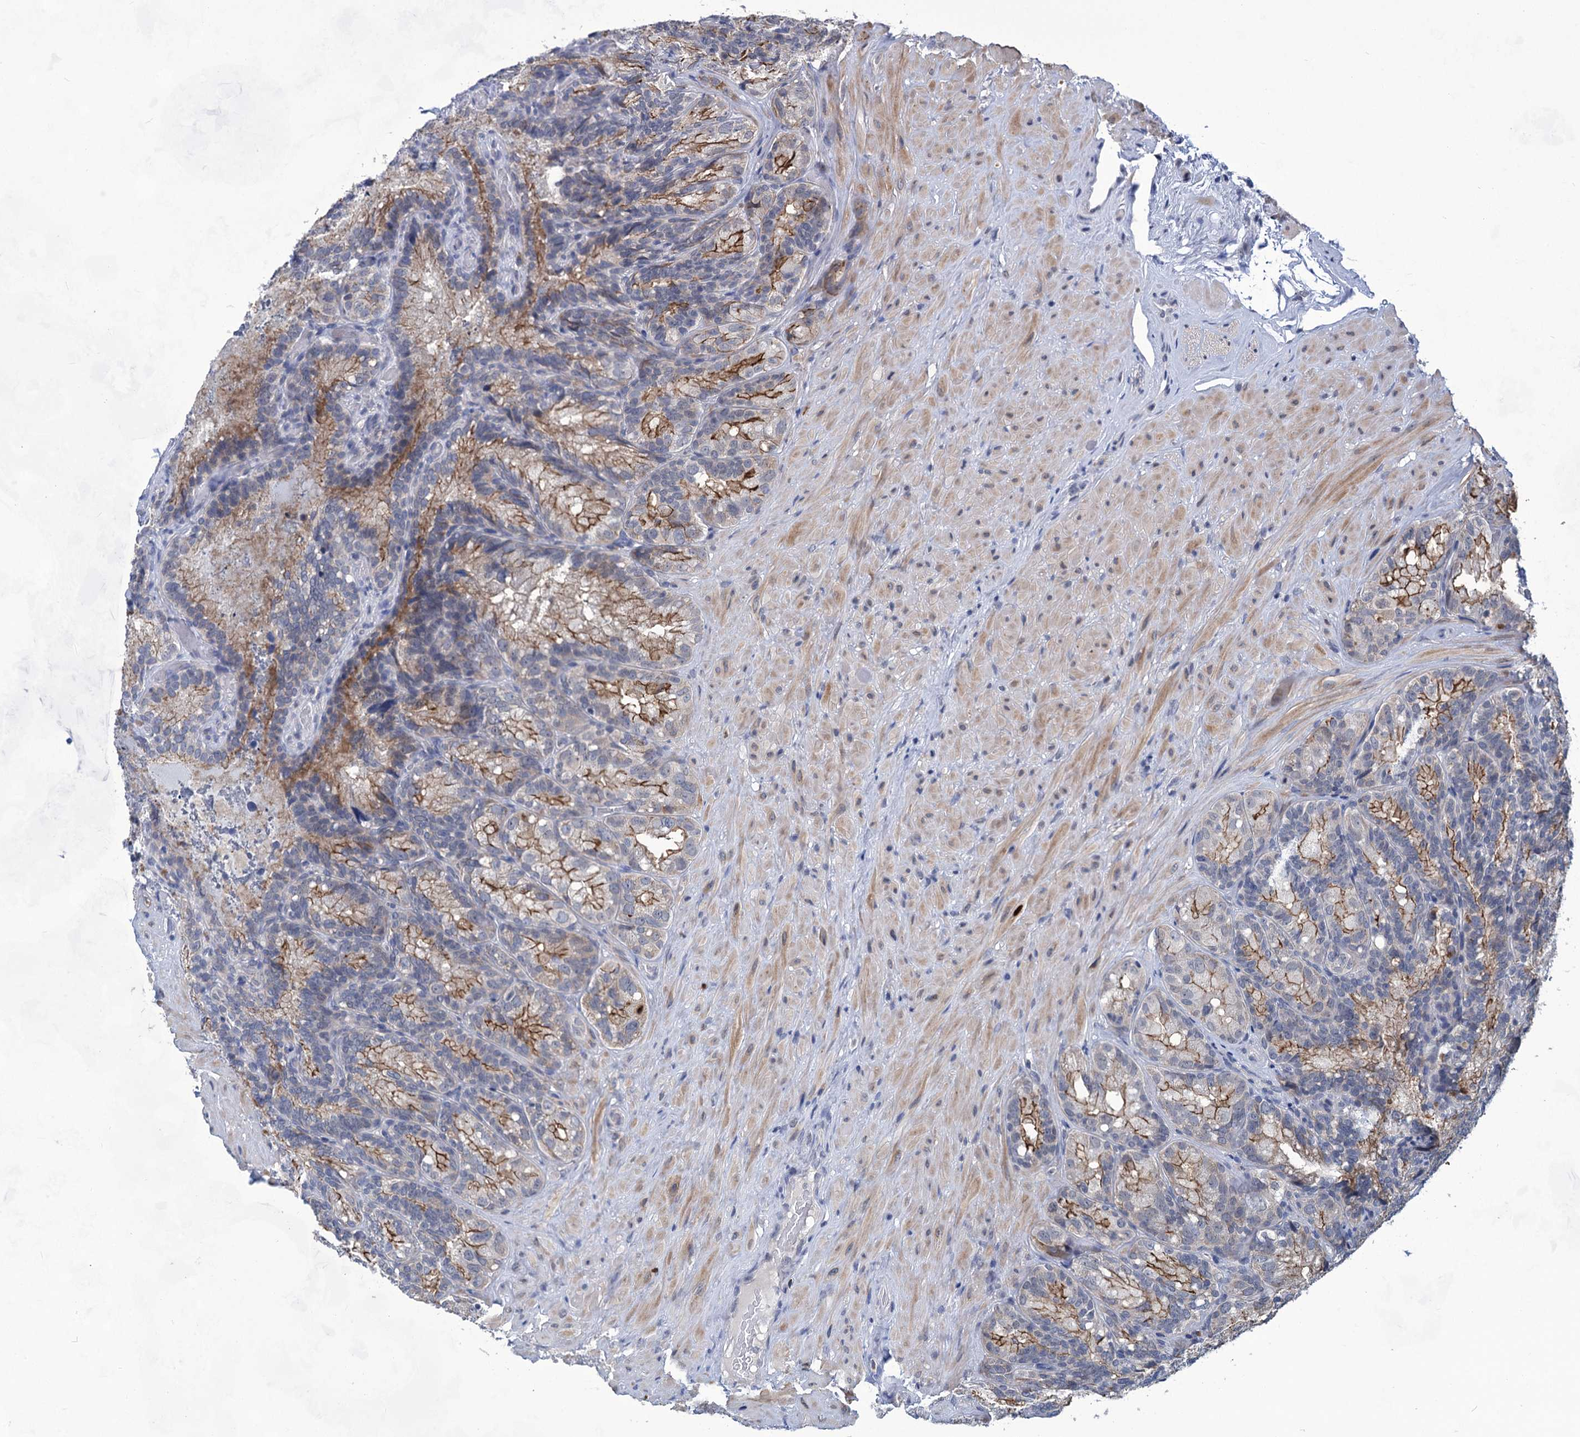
{"staining": {"intensity": "strong", "quantity": "25%-75%", "location": "cytoplasmic/membranous"}, "tissue": "seminal vesicle", "cell_type": "Glandular cells", "image_type": "normal", "snomed": [{"axis": "morphology", "description": "Normal tissue, NOS"}, {"axis": "topography", "description": "Seminal veicle"}], "caption": "Strong cytoplasmic/membranous protein staining is identified in approximately 25%-75% of glandular cells in seminal vesicle.", "gene": "TTC17", "patient": {"sex": "male", "age": 60}}